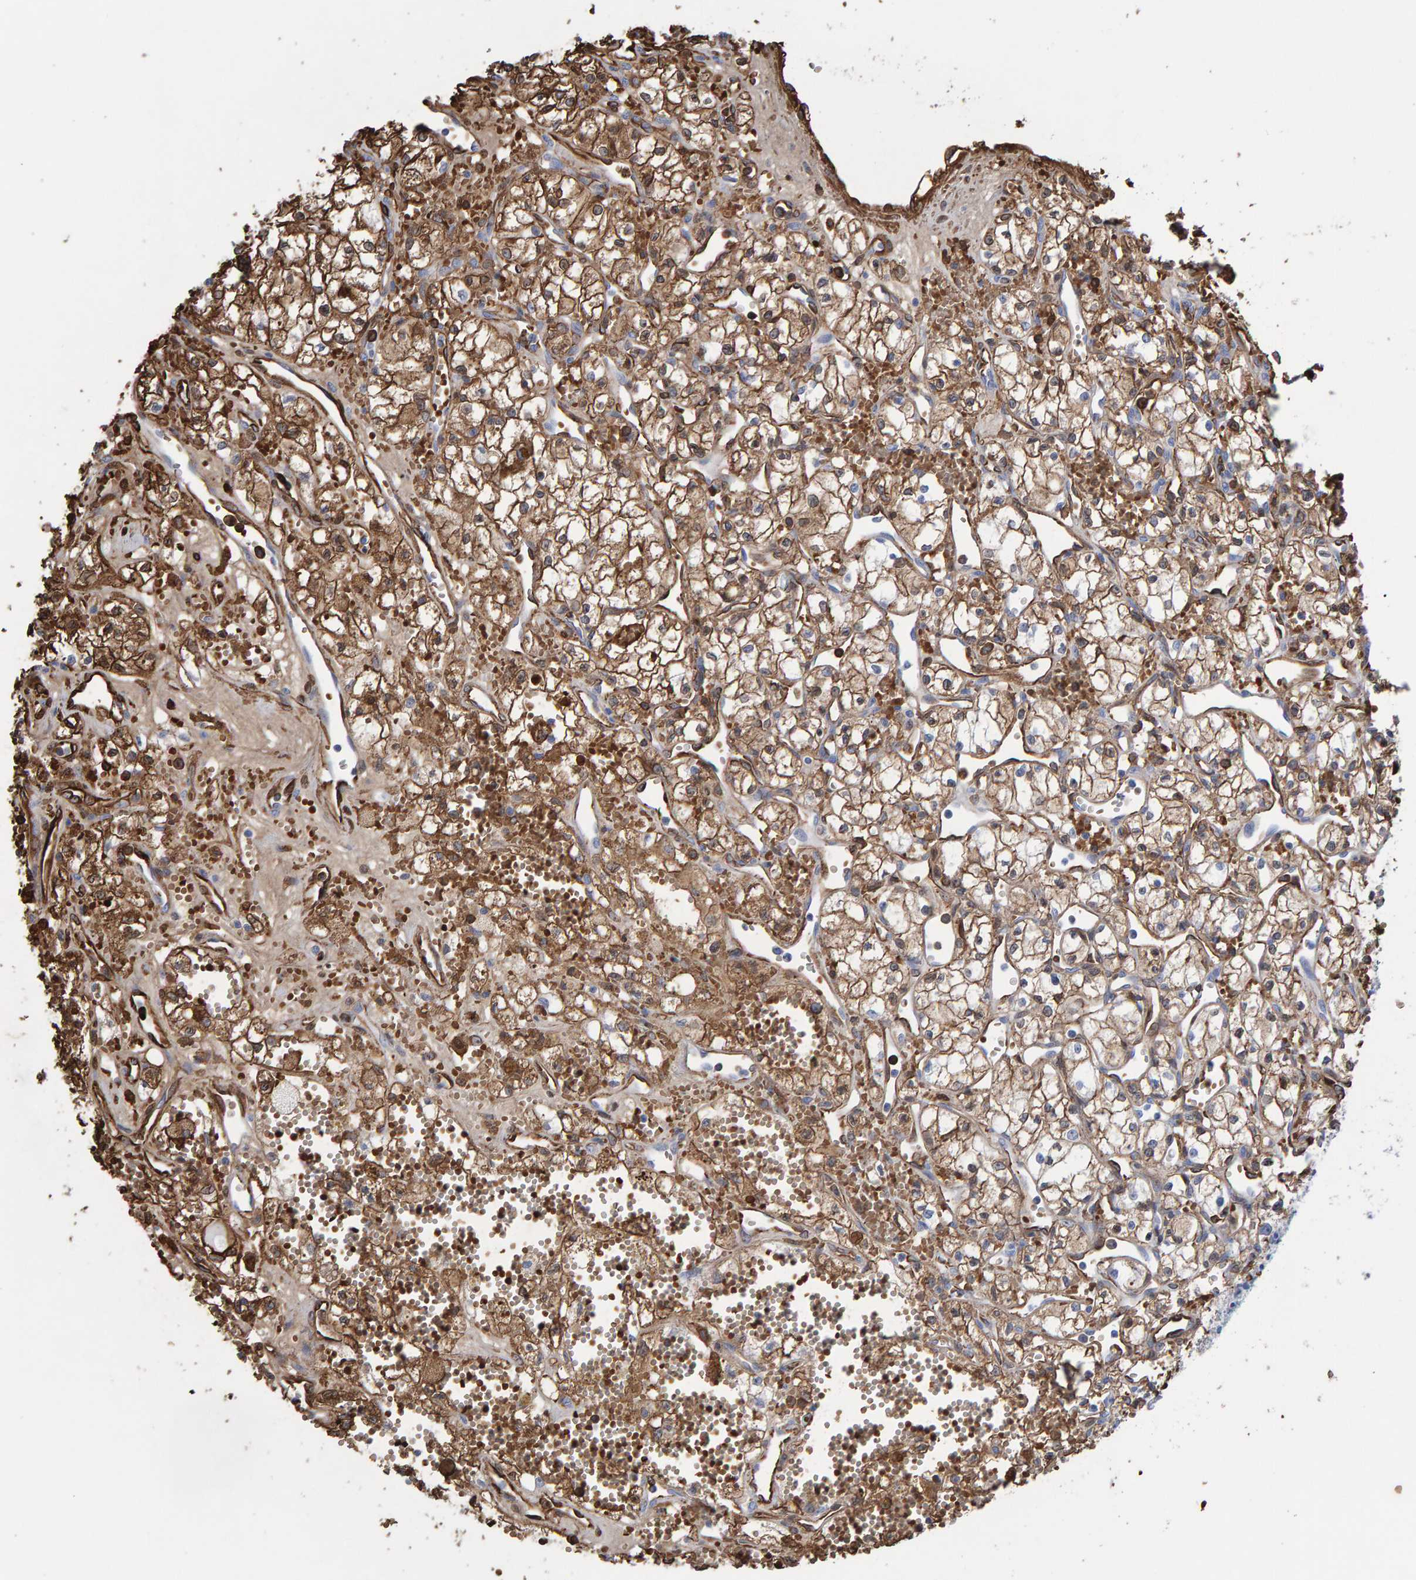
{"staining": {"intensity": "moderate", "quantity": ">75%", "location": "cytoplasmic/membranous"}, "tissue": "renal cancer", "cell_type": "Tumor cells", "image_type": "cancer", "snomed": [{"axis": "morphology", "description": "Adenocarcinoma, NOS"}, {"axis": "topography", "description": "Kidney"}], "caption": "DAB (3,3'-diaminobenzidine) immunohistochemical staining of adenocarcinoma (renal) exhibits moderate cytoplasmic/membranous protein positivity in about >75% of tumor cells.", "gene": "VPS9D1", "patient": {"sex": "male", "age": 59}}